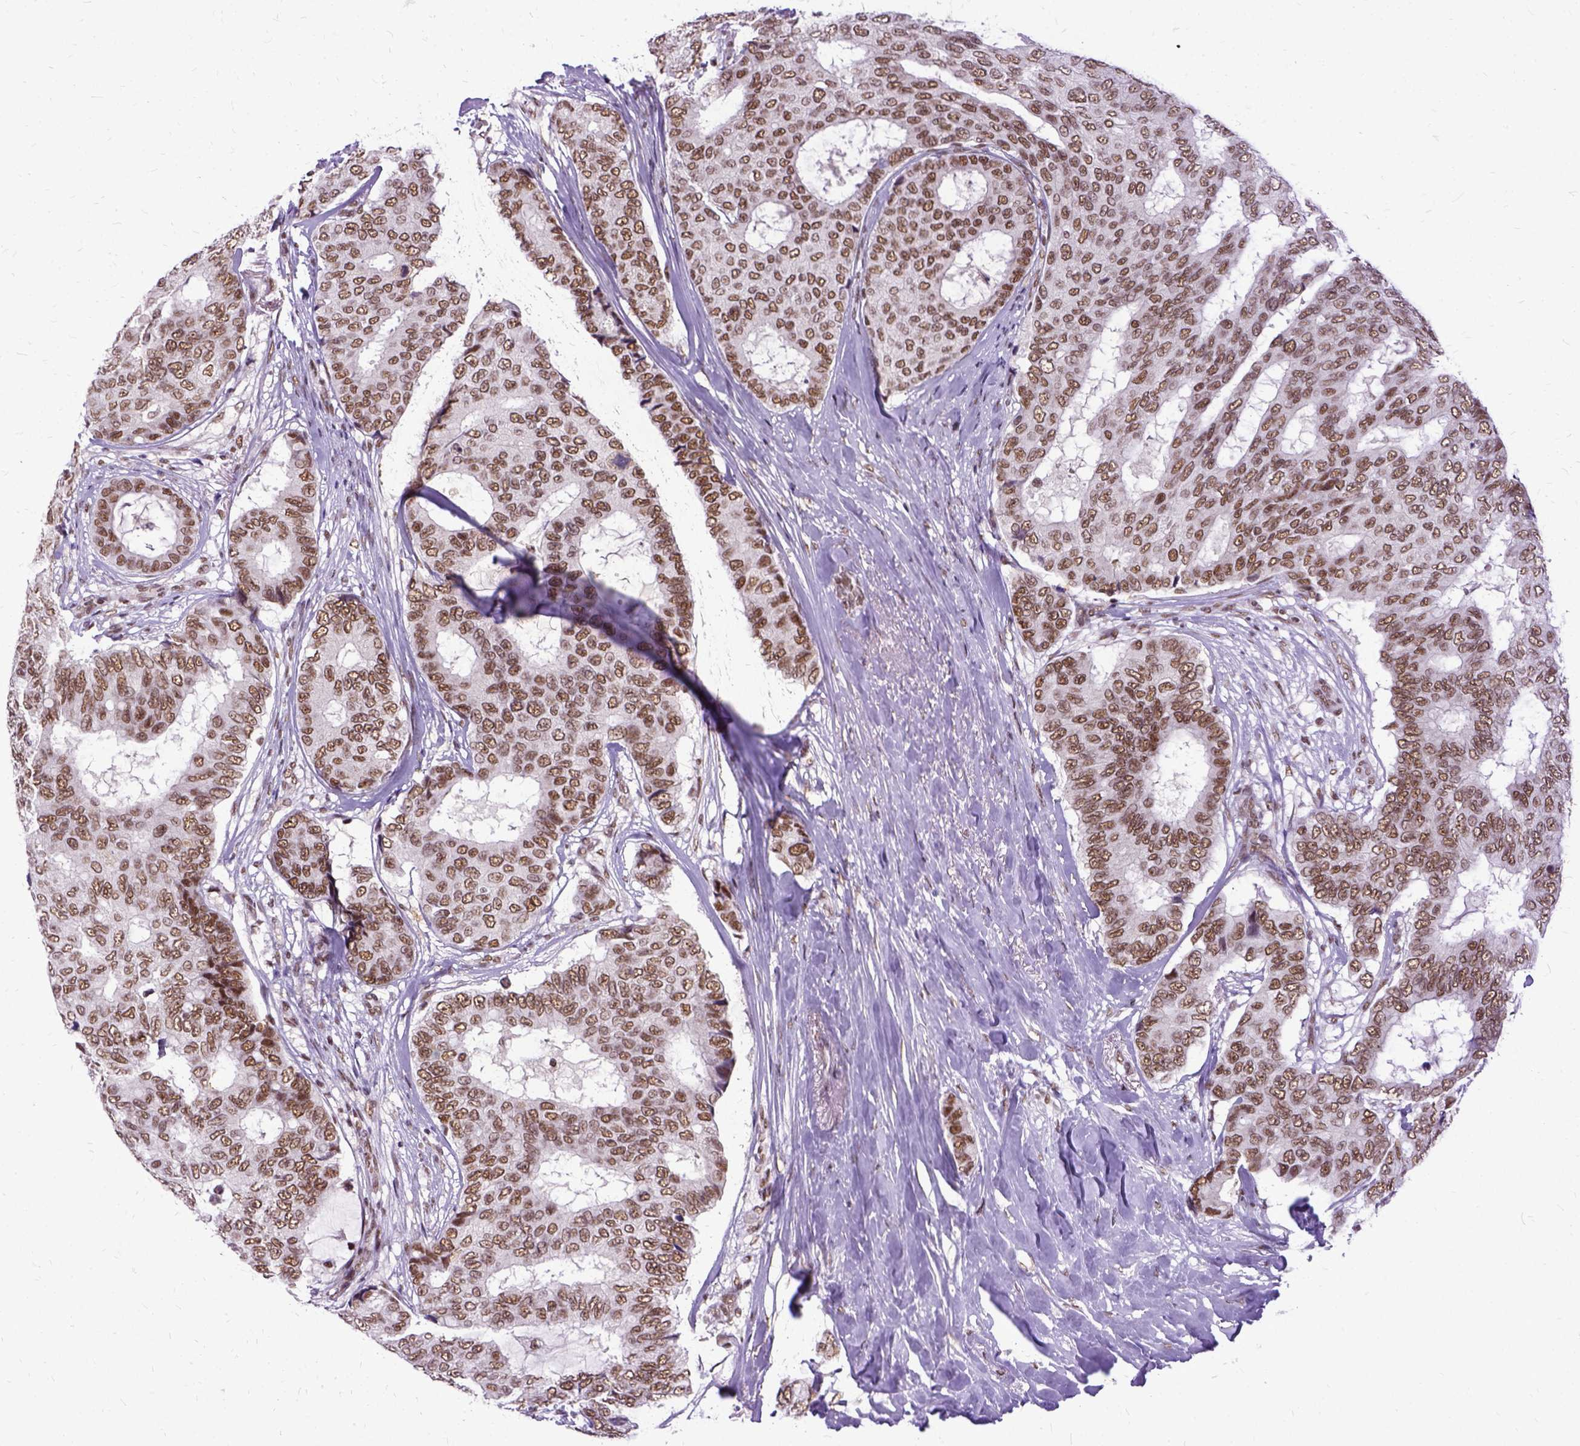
{"staining": {"intensity": "moderate", "quantity": ">75%", "location": "nuclear"}, "tissue": "breast cancer", "cell_type": "Tumor cells", "image_type": "cancer", "snomed": [{"axis": "morphology", "description": "Duct carcinoma"}, {"axis": "topography", "description": "Breast"}], "caption": "Breast intraductal carcinoma tissue exhibits moderate nuclear expression in approximately >75% of tumor cells, visualized by immunohistochemistry. (DAB = brown stain, brightfield microscopy at high magnification).", "gene": "SETD1A", "patient": {"sex": "female", "age": 75}}